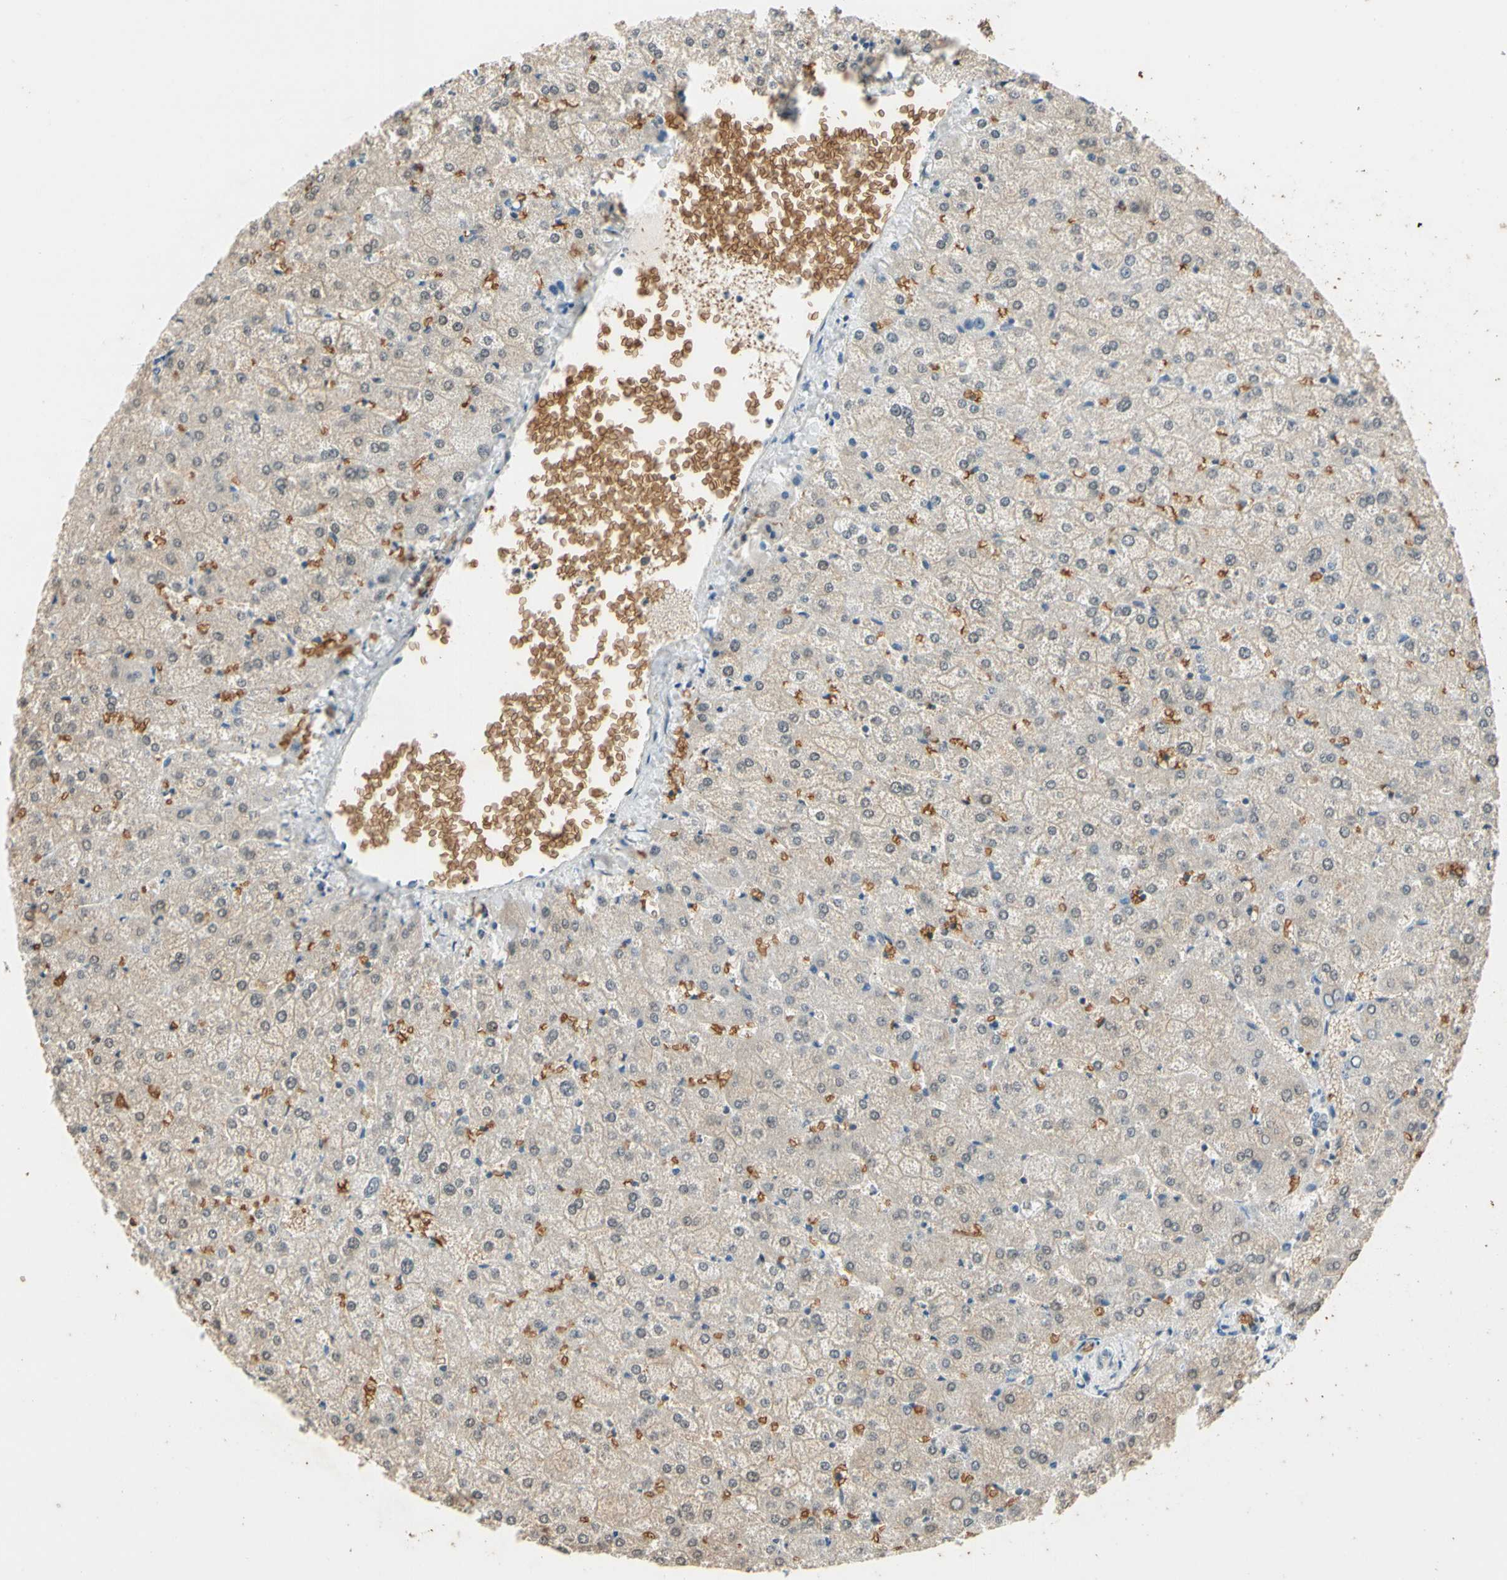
{"staining": {"intensity": "negative", "quantity": "none", "location": "none"}, "tissue": "liver", "cell_type": "Cholangiocytes", "image_type": "normal", "snomed": [{"axis": "morphology", "description": "Normal tissue, NOS"}, {"axis": "topography", "description": "Liver"}], "caption": "DAB (3,3'-diaminobenzidine) immunohistochemical staining of unremarkable human liver demonstrates no significant staining in cholangiocytes.", "gene": "GYPC", "patient": {"sex": "female", "age": 32}}